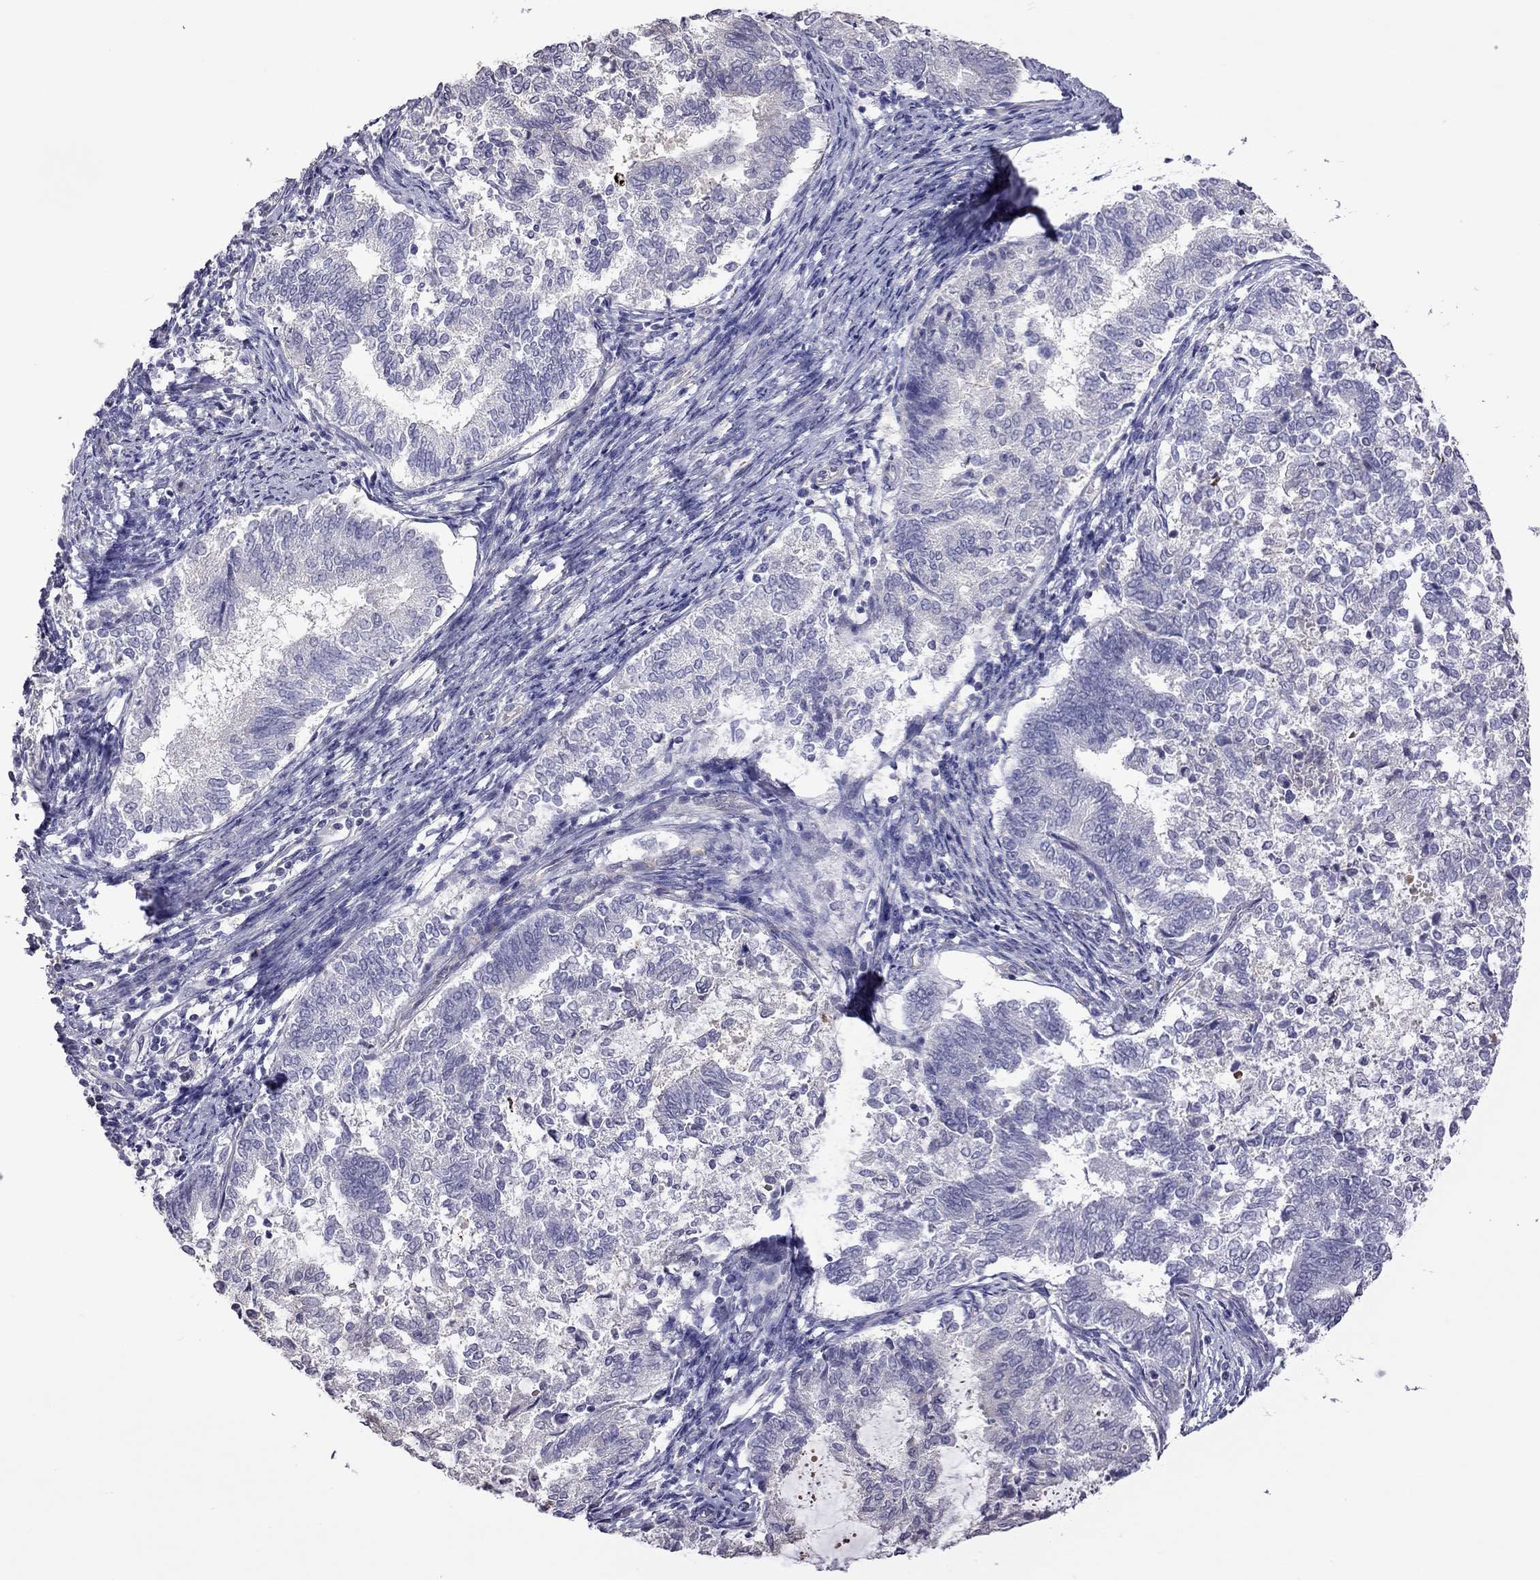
{"staining": {"intensity": "negative", "quantity": "none", "location": "none"}, "tissue": "endometrial cancer", "cell_type": "Tumor cells", "image_type": "cancer", "snomed": [{"axis": "morphology", "description": "Adenocarcinoma, NOS"}, {"axis": "topography", "description": "Endometrium"}], "caption": "IHC histopathology image of neoplastic tissue: human endometrial cancer (adenocarcinoma) stained with DAB (3,3'-diaminobenzidine) exhibits no significant protein positivity in tumor cells.", "gene": "FEZ1", "patient": {"sex": "female", "age": 65}}